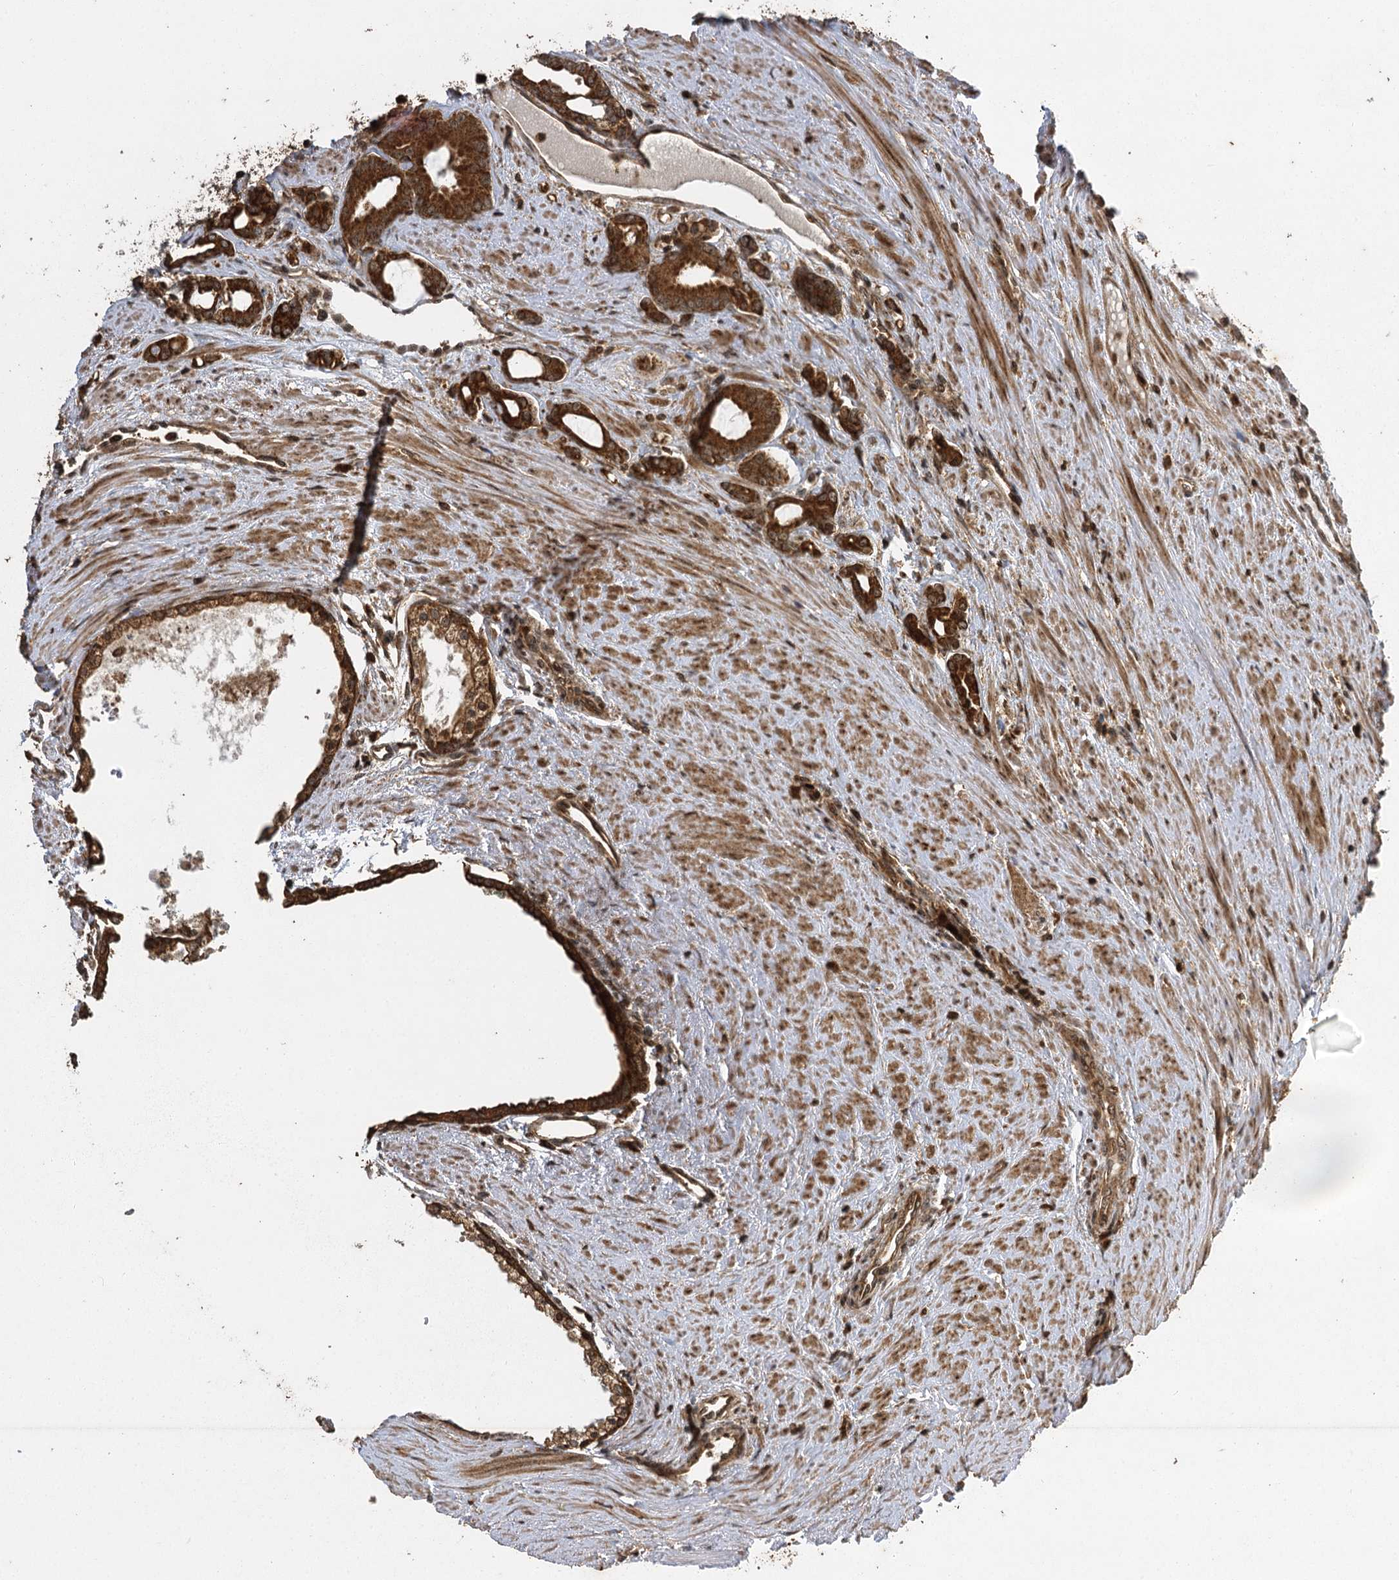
{"staining": {"intensity": "strong", "quantity": ">75%", "location": "cytoplasmic/membranous,nuclear"}, "tissue": "prostate cancer", "cell_type": "Tumor cells", "image_type": "cancer", "snomed": [{"axis": "morphology", "description": "Adenocarcinoma, High grade"}, {"axis": "topography", "description": "Prostate"}], "caption": "Approximately >75% of tumor cells in human prostate cancer exhibit strong cytoplasmic/membranous and nuclear protein expression as visualized by brown immunohistochemical staining.", "gene": "IL11RA", "patient": {"sex": "male", "age": 72}}